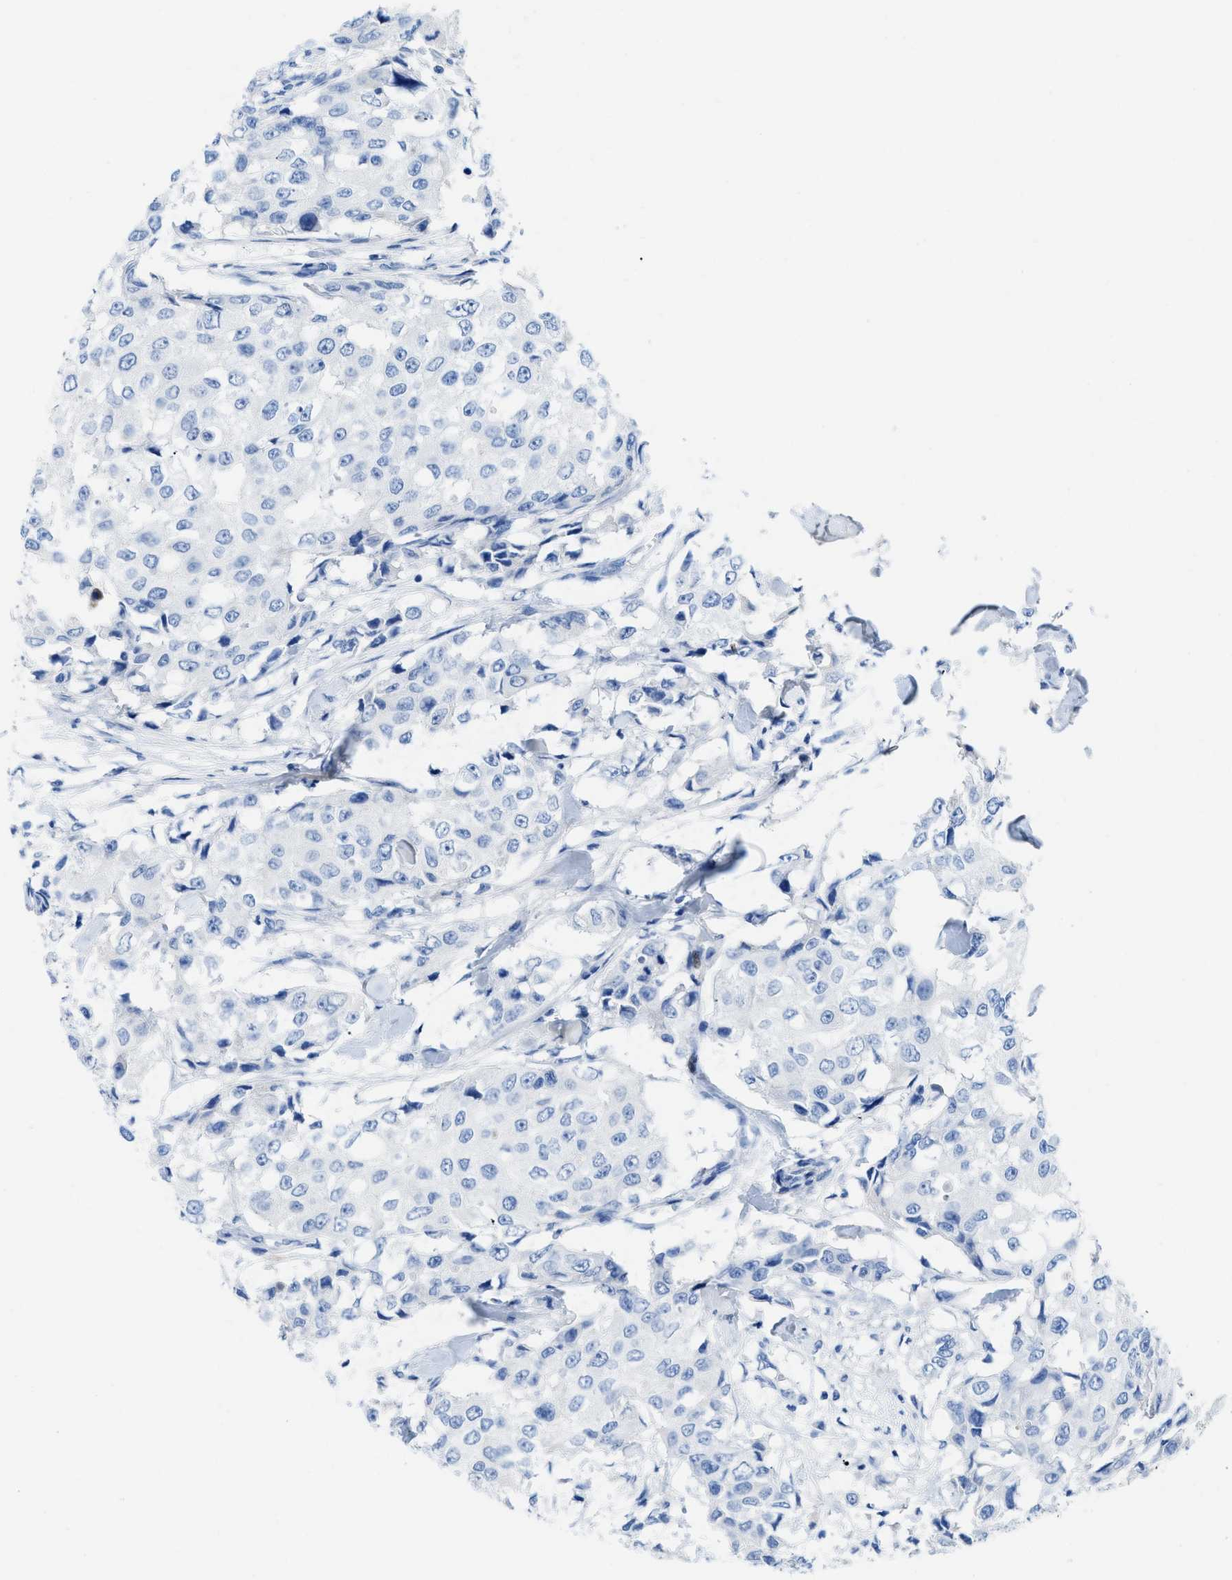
{"staining": {"intensity": "negative", "quantity": "none", "location": "none"}, "tissue": "breast cancer", "cell_type": "Tumor cells", "image_type": "cancer", "snomed": [{"axis": "morphology", "description": "Duct carcinoma"}, {"axis": "topography", "description": "Breast"}], "caption": "This histopathology image is of breast cancer (invasive ductal carcinoma) stained with immunohistochemistry (IHC) to label a protein in brown with the nuclei are counter-stained blue. There is no positivity in tumor cells.", "gene": "COL3A1", "patient": {"sex": "female", "age": 27}}